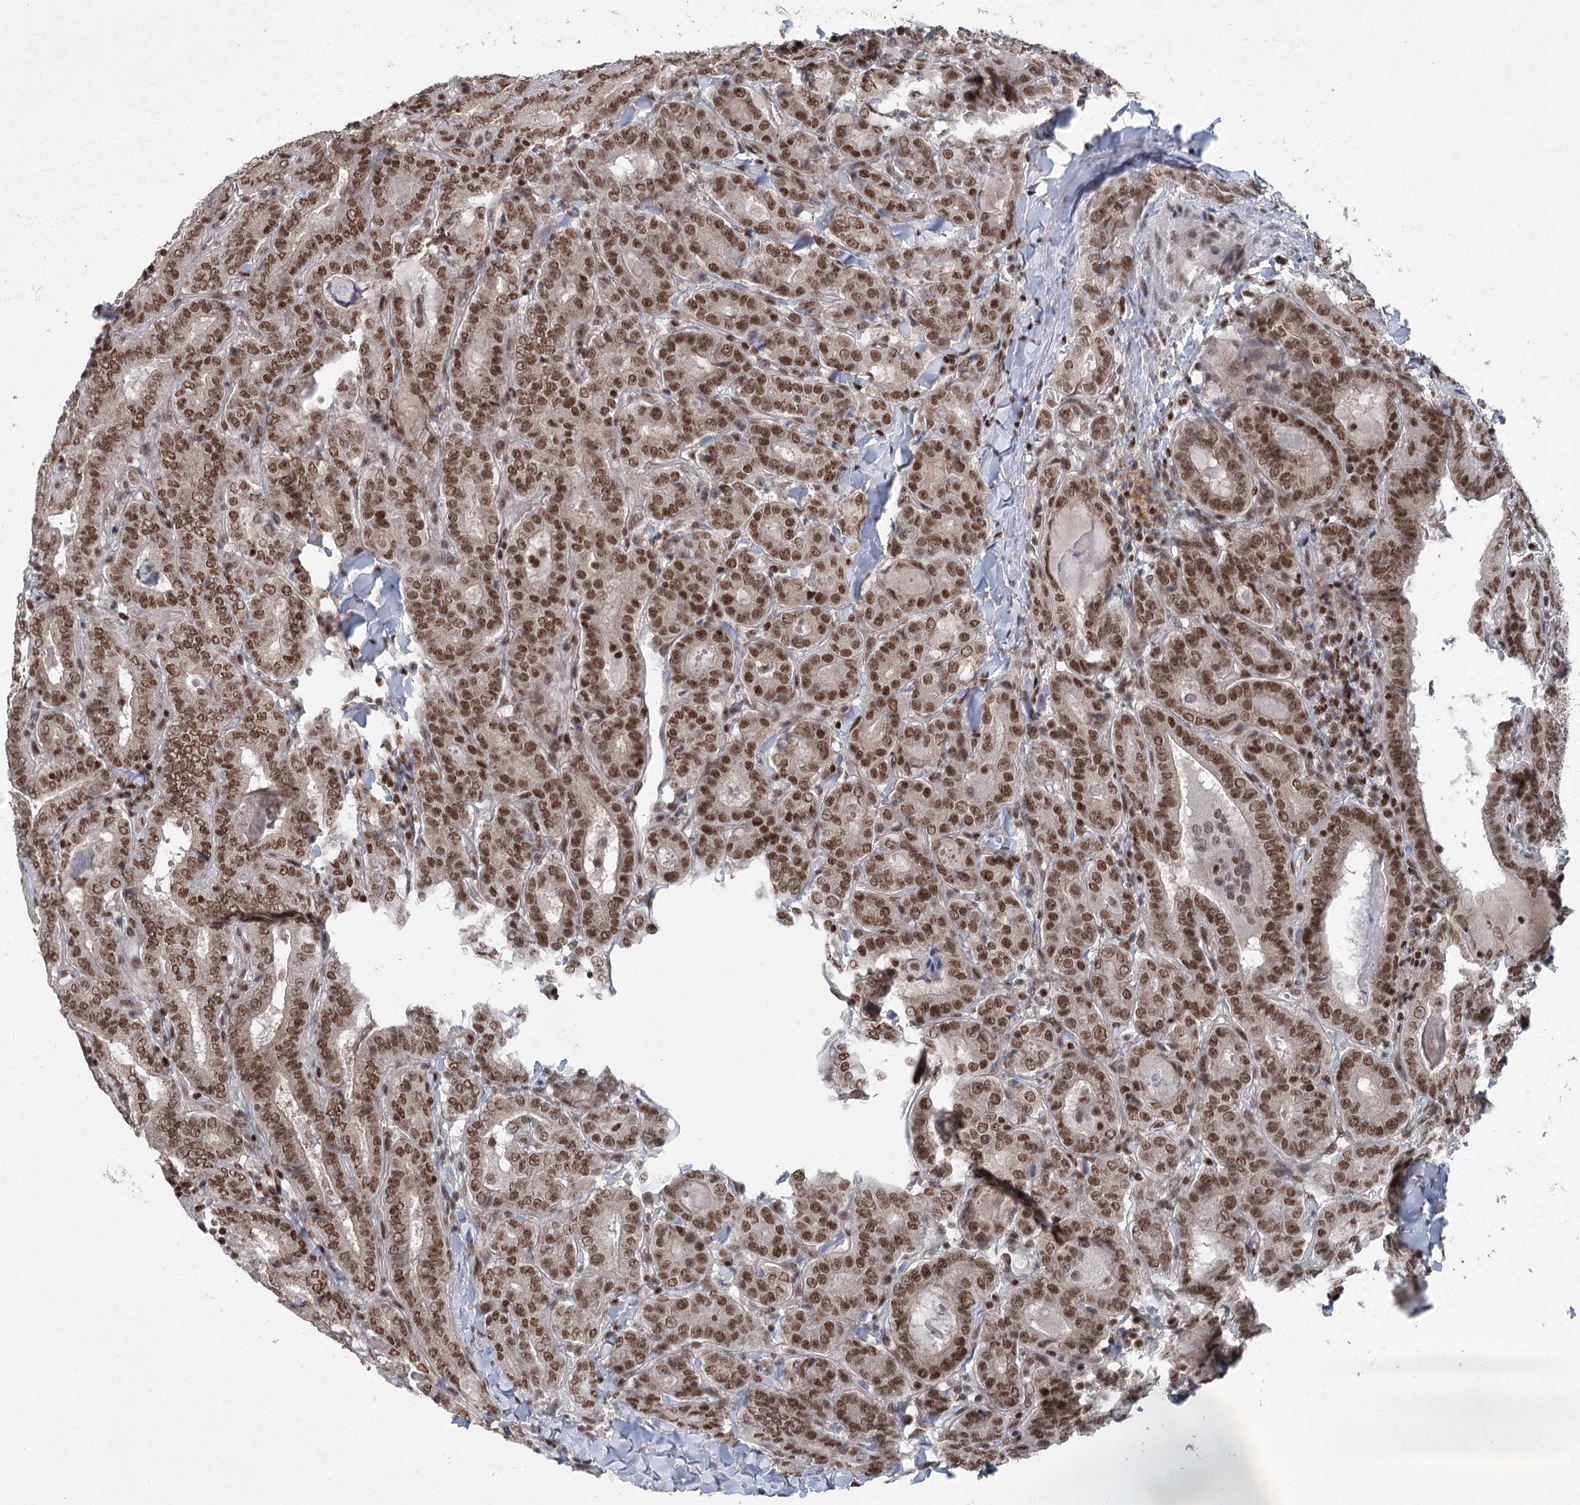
{"staining": {"intensity": "strong", "quantity": ">75%", "location": "nuclear"}, "tissue": "thyroid cancer", "cell_type": "Tumor cells", "image_type": "cancer", "snomed": [{"axis": "morphology", "description": "Papillary adenocarcinoma, NOS"}, {"axis": "topography", "description": "Thyroid gland"}], "caption": "Tumor cells display high levels of strong nuclear positivity in about >75% of cells in thyroid cancer (papillary adenocarcinoma). (DAB IHC with brightfield microscopy, high magnification).", "gene": "CGGBP1", "patient": {"sex": "female", "age": 72}}